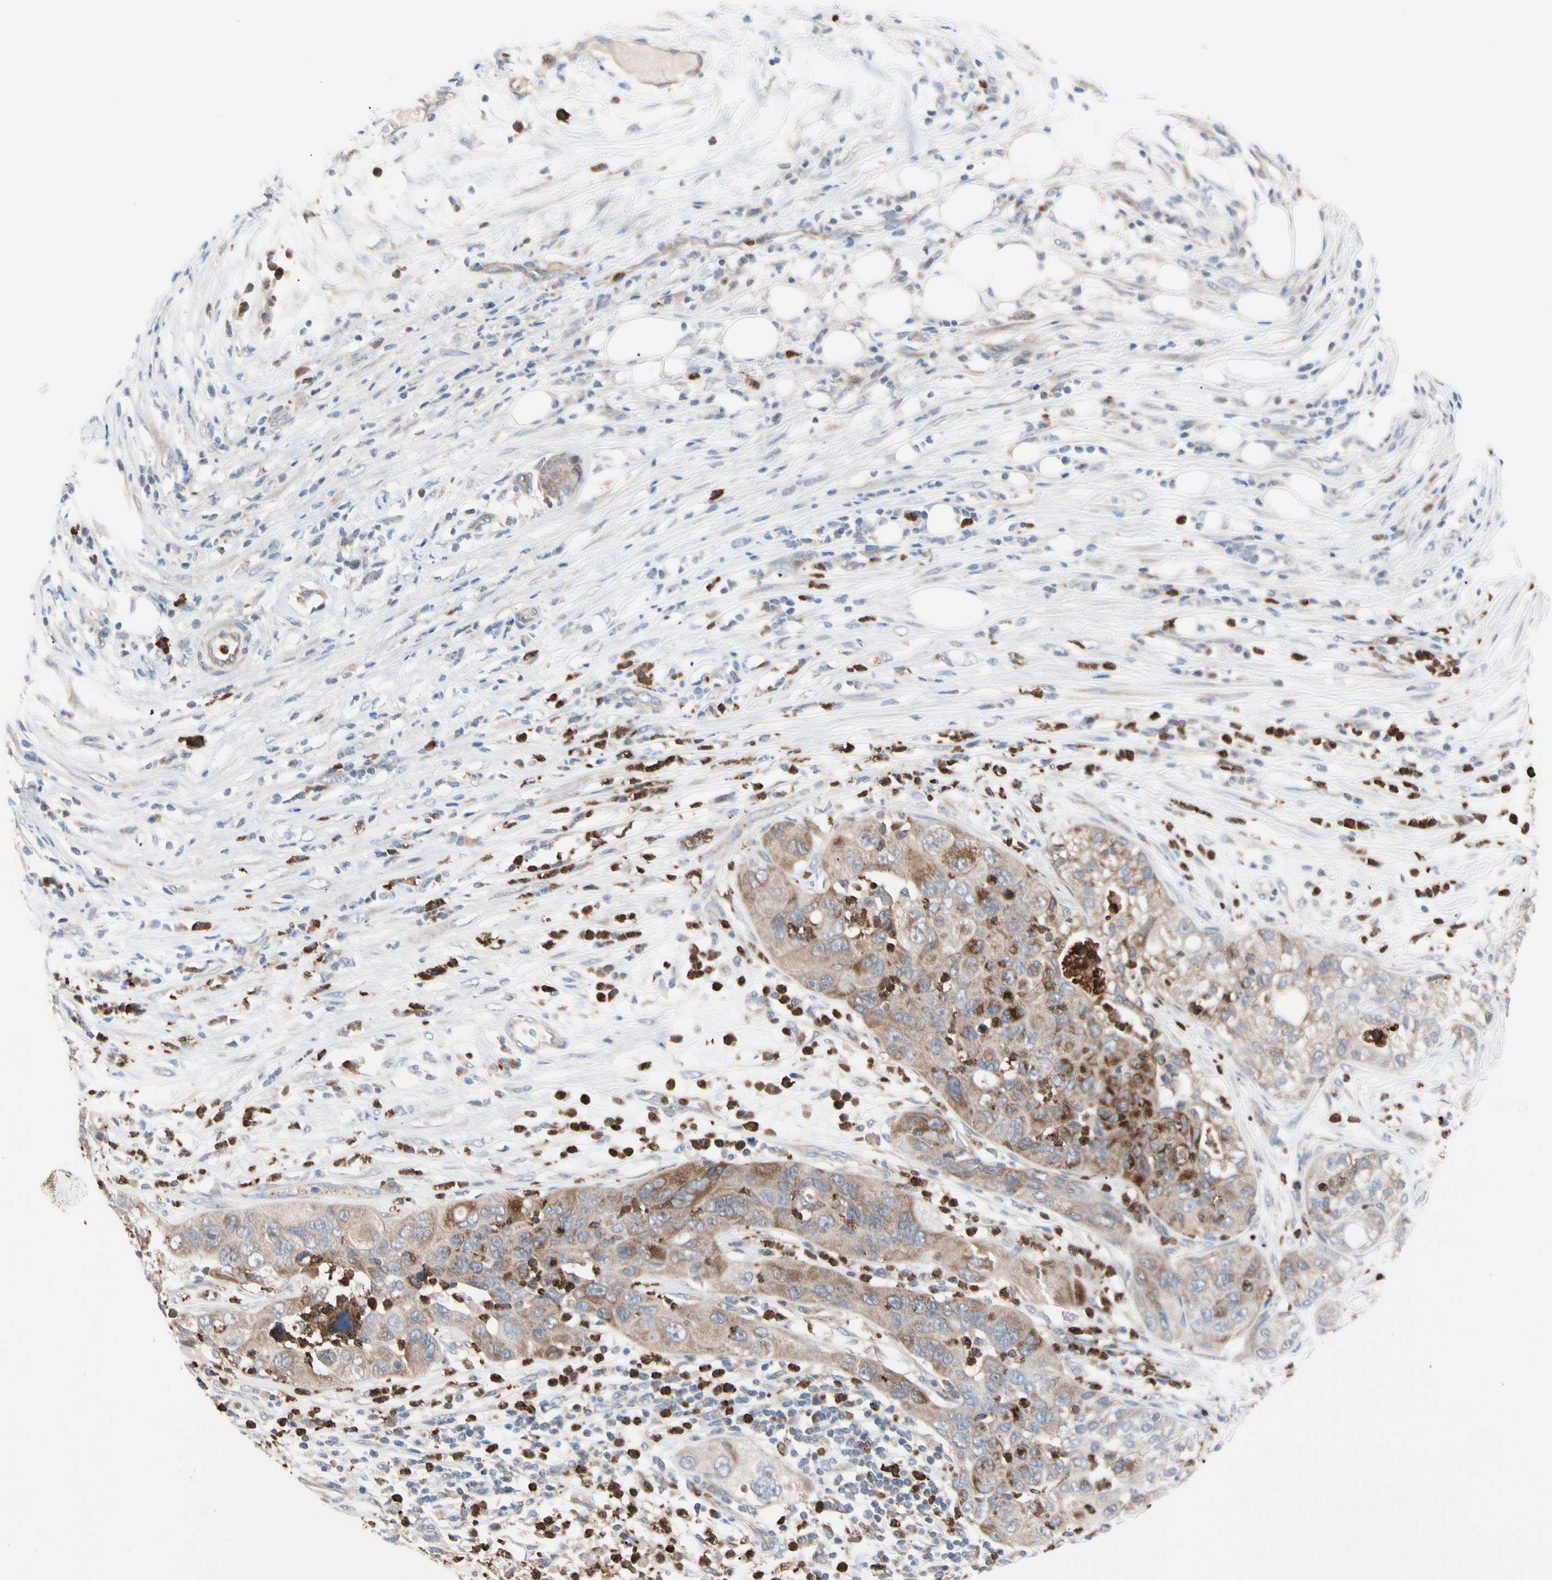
{"staining": {"intensity": "moderate", "quantity": ">75%", "location": "cytoplasmic/membranous"}, "tissue": "pancreatic cancer", "cell_type": "Tumor cells", "image_type": "cancer", "snomed": [{"axis": "morphology", "description": "Adenocarcinoma, NOS"}, {"axis": "topography", "description": "Pancreas"}], "caption": "Protein analysis of pancreatic cancer tissue exhibits moderate cytoplasmic/membranous positivity in about >75% of tumor cells. The protein of interest is stained brown, and the nuclei are stained in blue (DAB IHC with brightfield microscopy, high magnification).", "gene": "MCL1", "patient": {"sex": "female", "age": 78}}